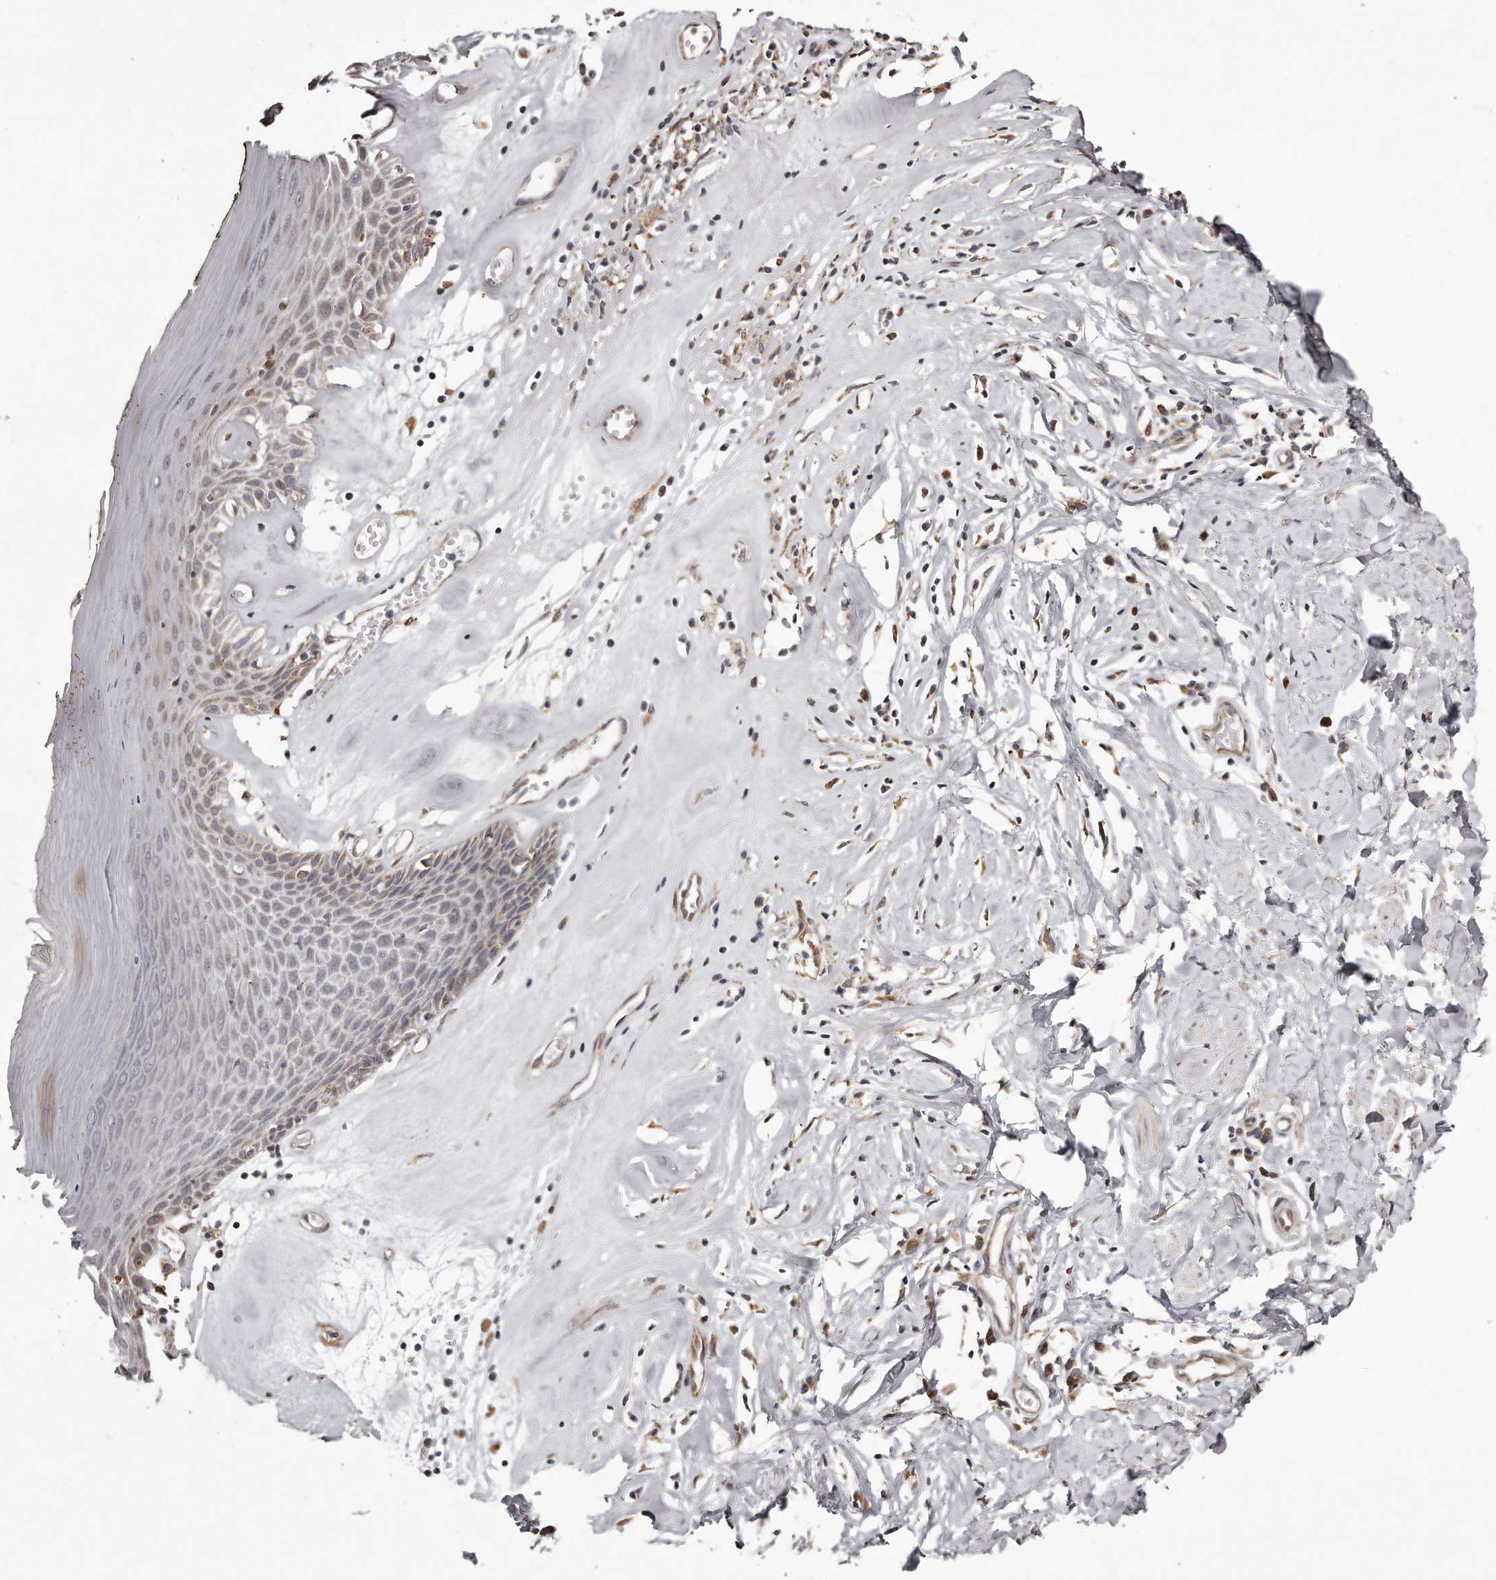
{"staining": {"intensity": "moderate", "quantity": "<25%", "location": "cytoplasmic/membranous"}, "tissue": "skin", "cell_type": "Epidermal cells", "image_type": "normal", "snomed": [{"axis": "morphology", "description": "Normal tissue, NOS"}, {"axis": "morphology", "description": "Inflammation, NOS"}, {"axis": "topography", "description": "Vulva"}], "caption": "Skin stained with DAB (3,3'-diaminobenzidine) IHC displays low levels of moderate cytoplasmic/membranous positivity in approximately <25% of epidermal cells. (brown staining indicates protein expression, while blue staining denotes nuclei).", "gene": "TRAPPC14", "patient": {"sex": "female", "age": 84}}